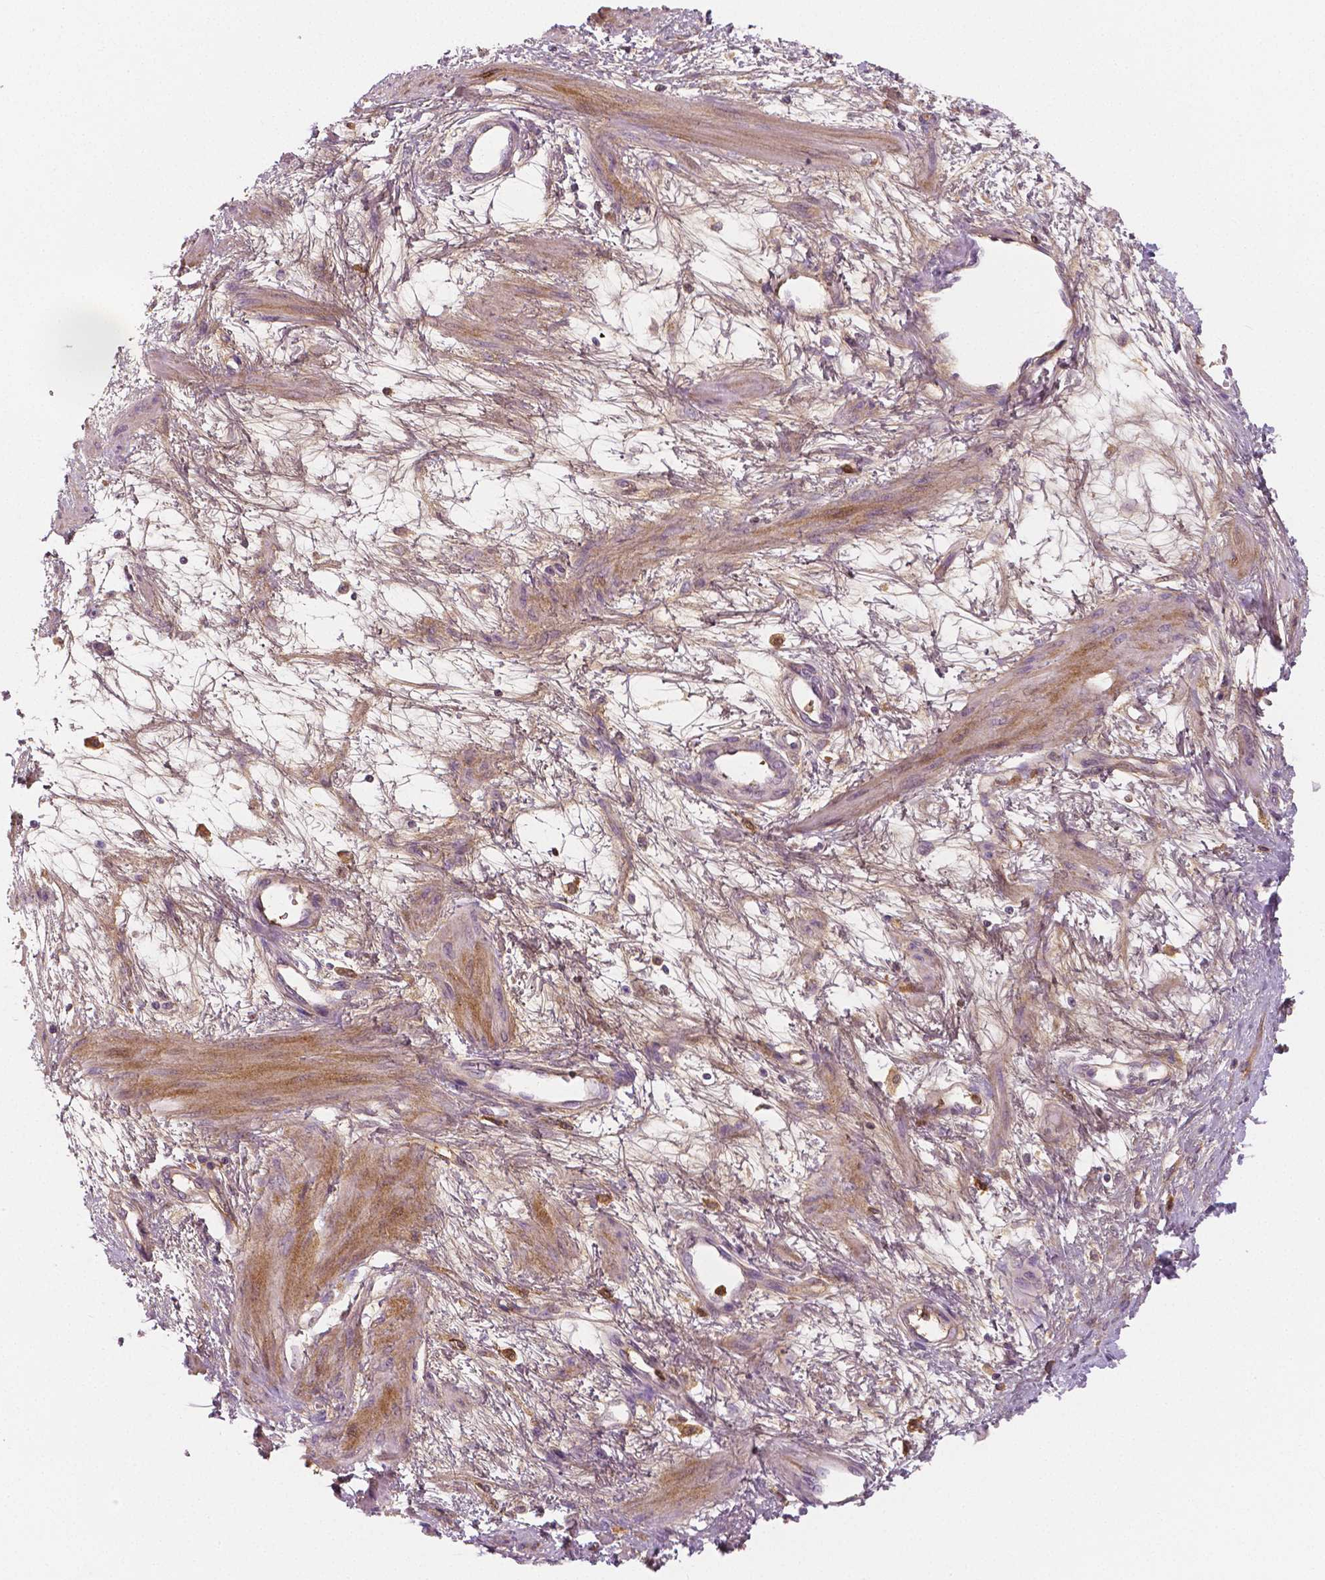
{"staining": {"intensity": "weak", "quantity": "25%-75%", "location": "cytoplasmic/membranous"}, "tissue": "smooth muscle", "cell_type": "Smooth muscle cells", "image_type": "normal", "snomed": [{"axis": "morphology", "description": "Normal tissue, NOS"}, {"axis": "topography", "description": "Smooth muscle"}, {"axis": "topography", "description": "Uterus"}], "caption": "Protein analysis of normal smooth muscle demonstrates weak cytoplasmic/membranous expression in approximately 25%-75% of smooth muscle cells. (DAB (3,3'-diaminobenzidine) = brown stain, brightfield microscopy at high magnification).", "gene": "APOA4", "patient": {"sex": "female", "age": 39}}